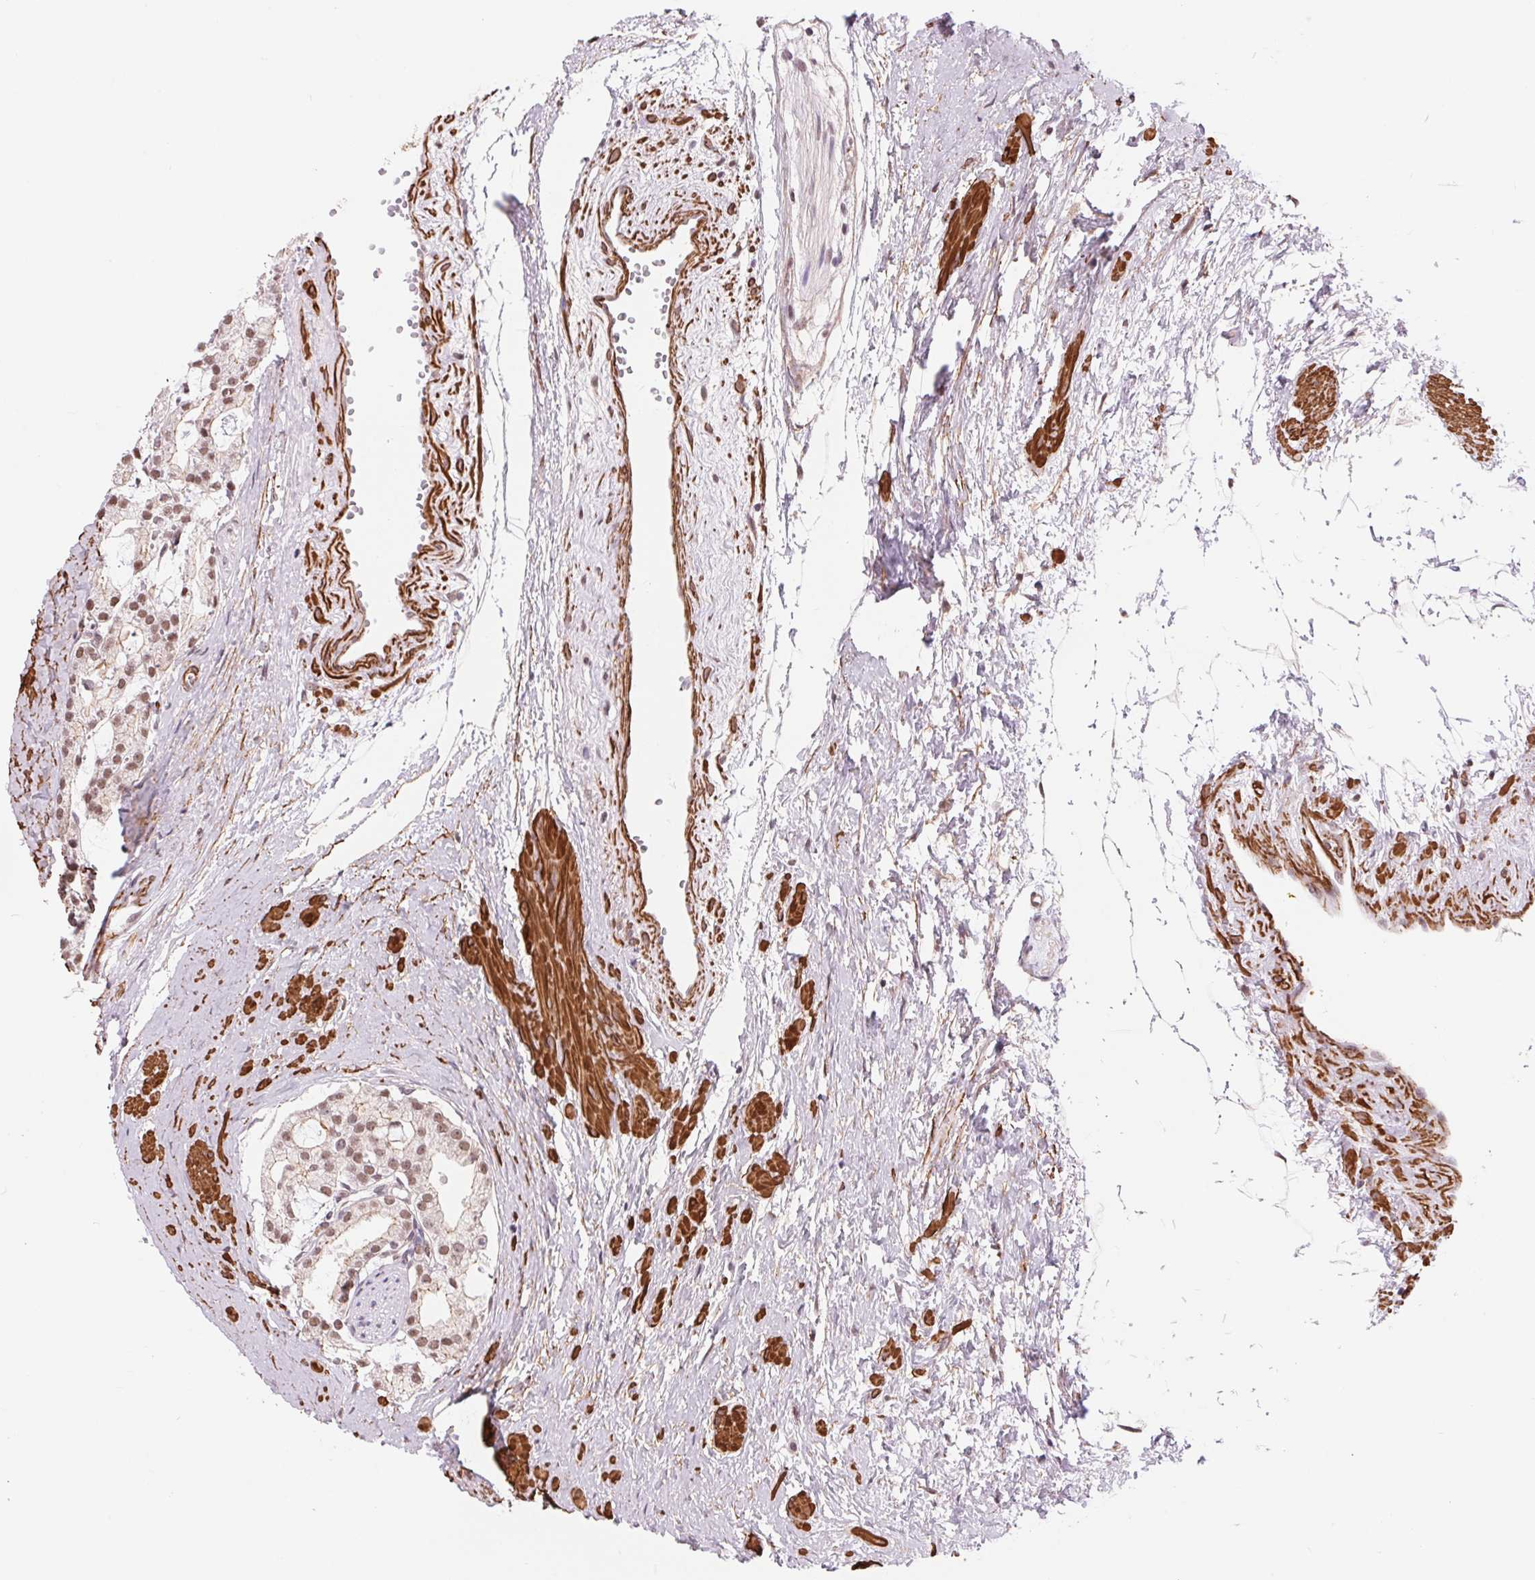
{"staining": {"intensity": "weak", "quantity": ">75%", "location": "nuclear"}, "tissue": "prostate cancer", "cell_type": "Tumor cells", "image_type": "cancer", "snomed": [{"axis": "morphology", "description": "Adenocarcinoma, High grade"}, {"axis": "topography", "description": "Prostate"}], "caption": "Immunohistochemical staining of prostate high-grade adenocarcinoma exhibits low levels of weak nuclear protein staining in about >75% of tumor cells.", "gene": "BCAT1", "patient": {"sex": "male", "age": 71}}